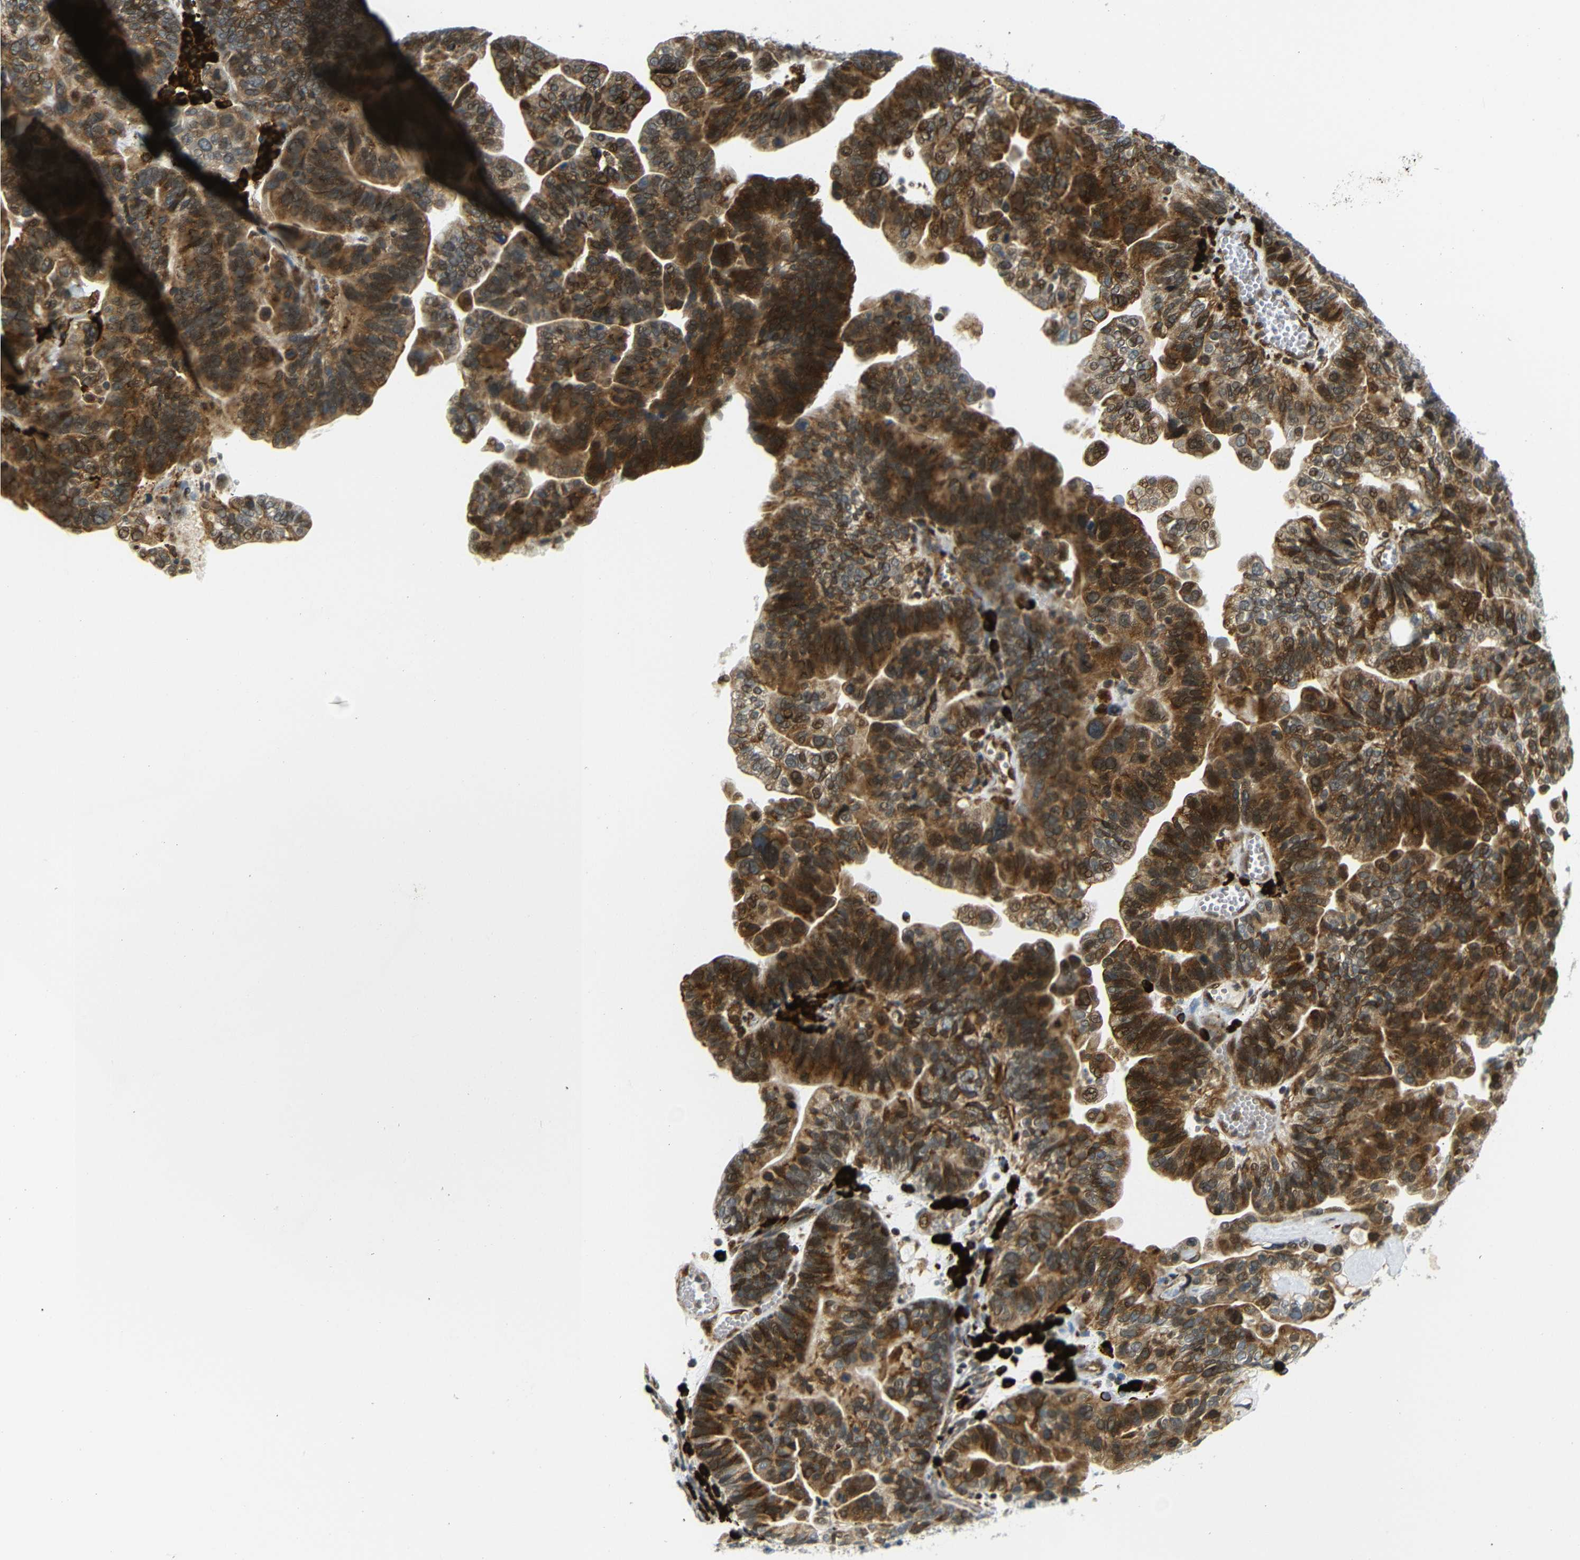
{"staining": {"intensity": "strong", "quantity": ">75%", "location": "cytoplasmic/membranous,nuclear"}, "tissue": "ovarian cancer", "cell_type": "Tumor cells", "image_type": "cancer", "snomed": [{"axis": "morphology", "description": "Cystadenocarcinoma, serous, NOS"}, {"axis": "topography", "description": "Ovary"}], "caption": "Immunohistochemistry (IHC) of human ovarian cancer displays high levels of strong cytoplasmic/membranous and nuclear staining in approximately >75% of tumor cells. (DAB (3,3'-diaminobenzidine) = brown stain, brightfield microscopy at high magnification).", "gene": "SPCS2", "patient": {"sex": "female", "age": 56}}